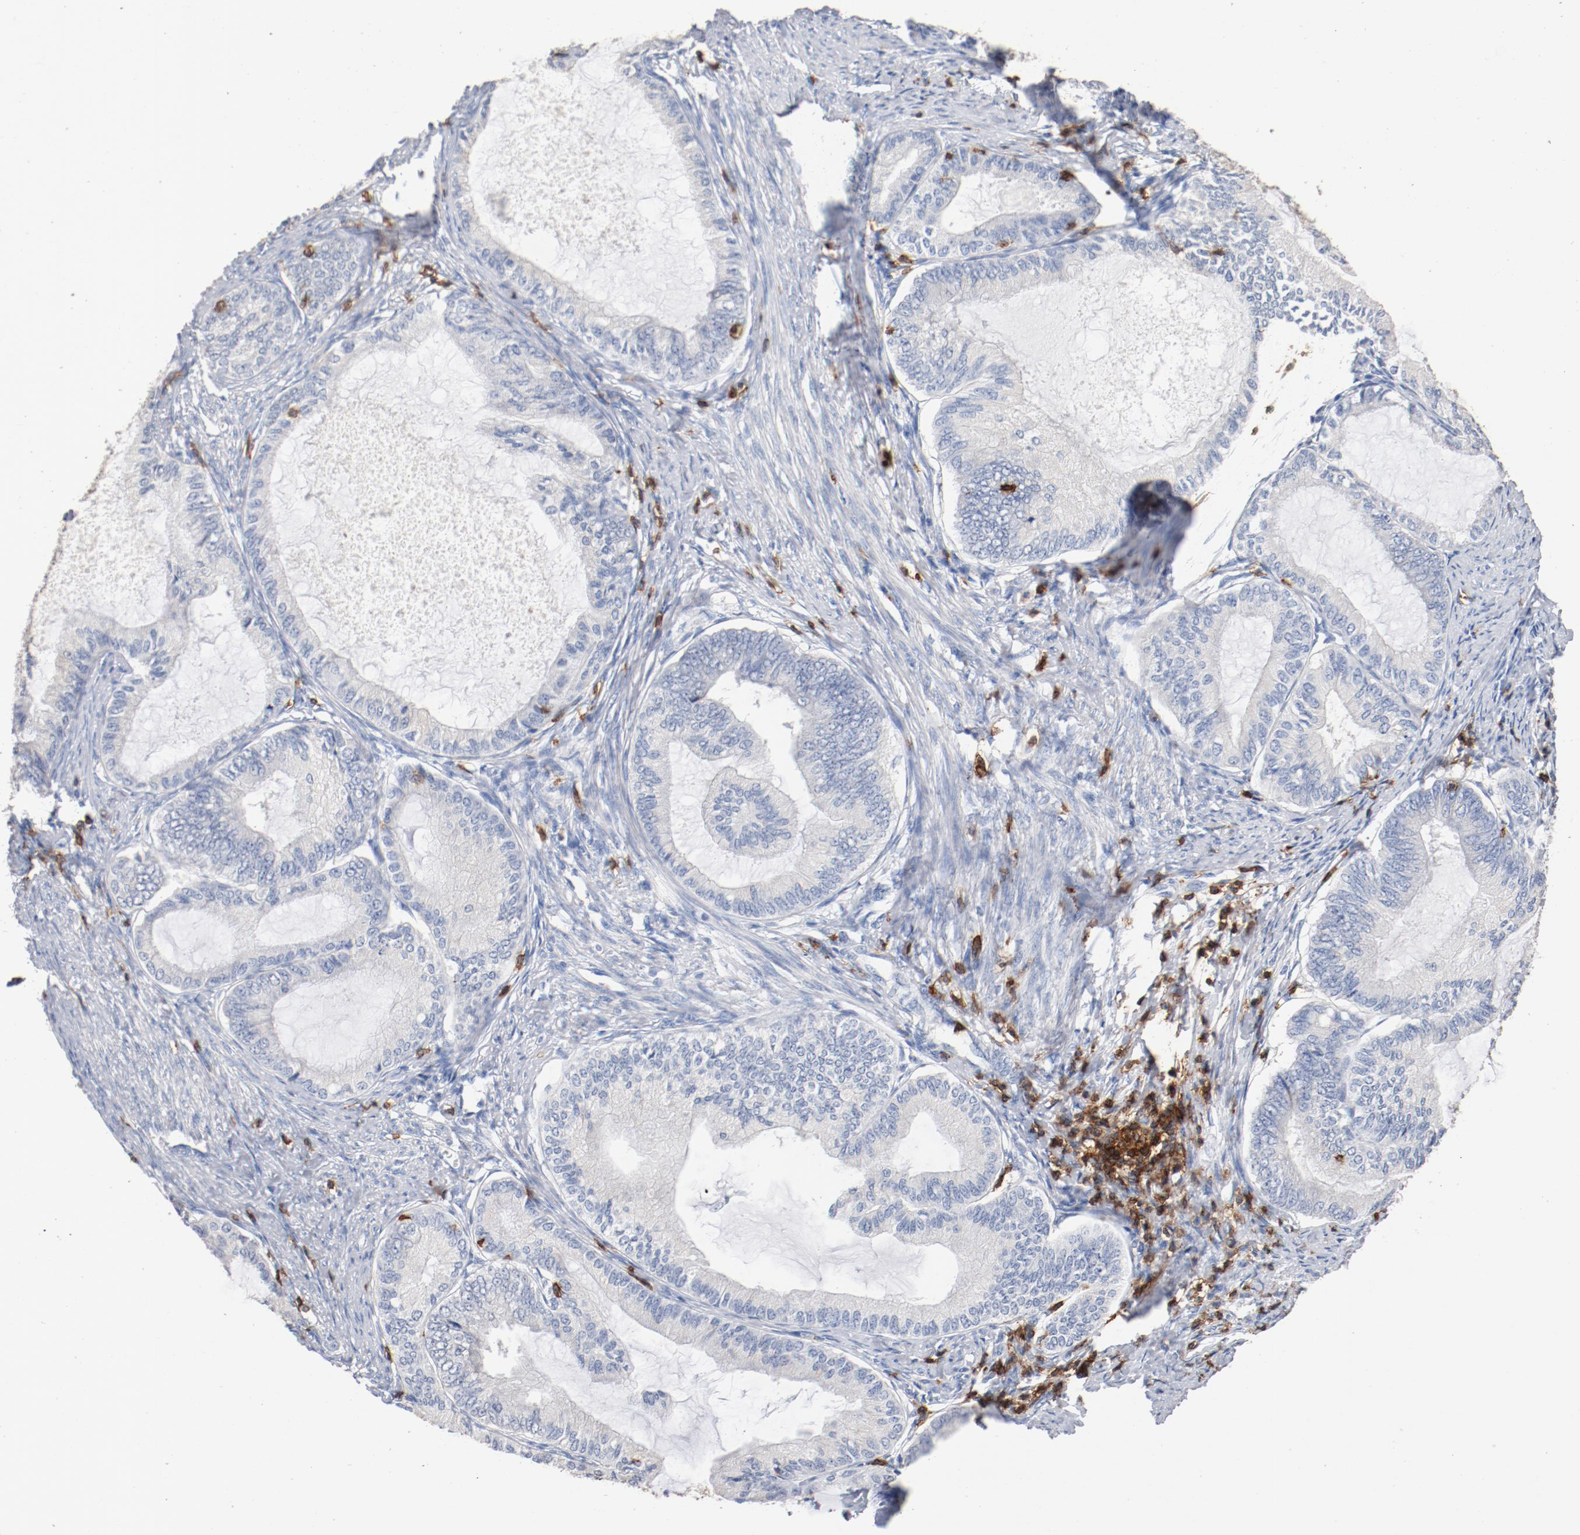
{"staining": {"intensity": "negative", "quantity": "none", "location": "none"}, "tissue": "endometrial cancer", "cell_type": "Tumor cells", "image_type": "cancer", "snomed": [{"axis": "morphology", "description": "Adenocarcinoma, NOS"}, {"axis": "topography", "description": "Endometrium"}], "caption": "Immunohistochemical staining of endometrial cancer (adenocarcinoma) shows no significant staining in tumor cells. (Brightfield microscopy of DAB immunohistochemistry at high magnification).", "gene": "CD247", "patient": {"sex": "female", "age": 86}}